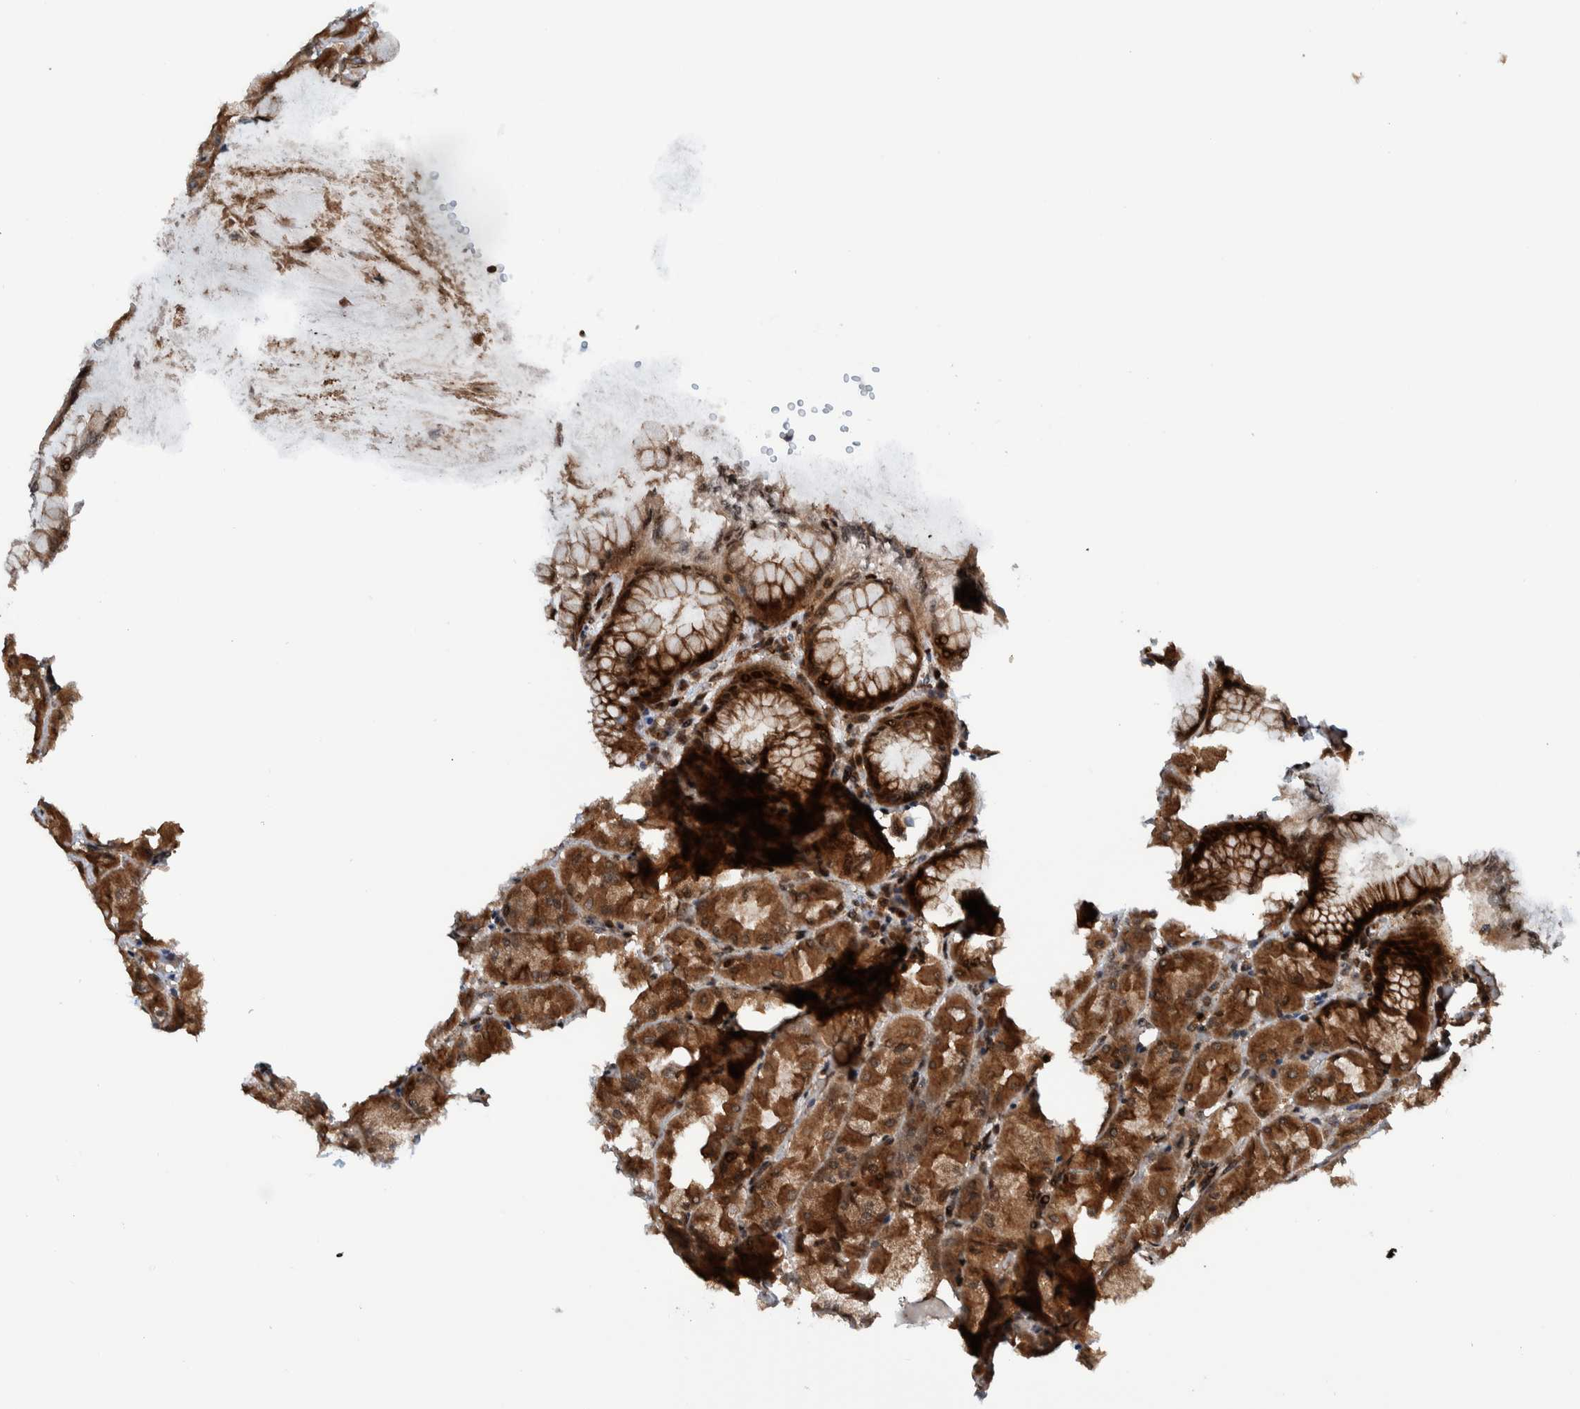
{"staining": {"intensity": "strong", "quantity": ">75%", "location": "cytoplasmic/membranous"}, "tissue": "stomach", "cell_type": "Glandular cells", "image_type": "normal", "snomed": [{"axis": "morphology", "description": "Normal tissue, NOS"}, {"axis": "topography", "description": "Stomach, upper"}], "caption": "IHC micrograph of unremarkable stomach stained for a protein (brown), which demonstrates high levels of strong cytoplasmic/membranous positivity in approximately >75% of glandular cells.", "gene": "ZNF366", "patient": {"sex": "female", "age": 56}}